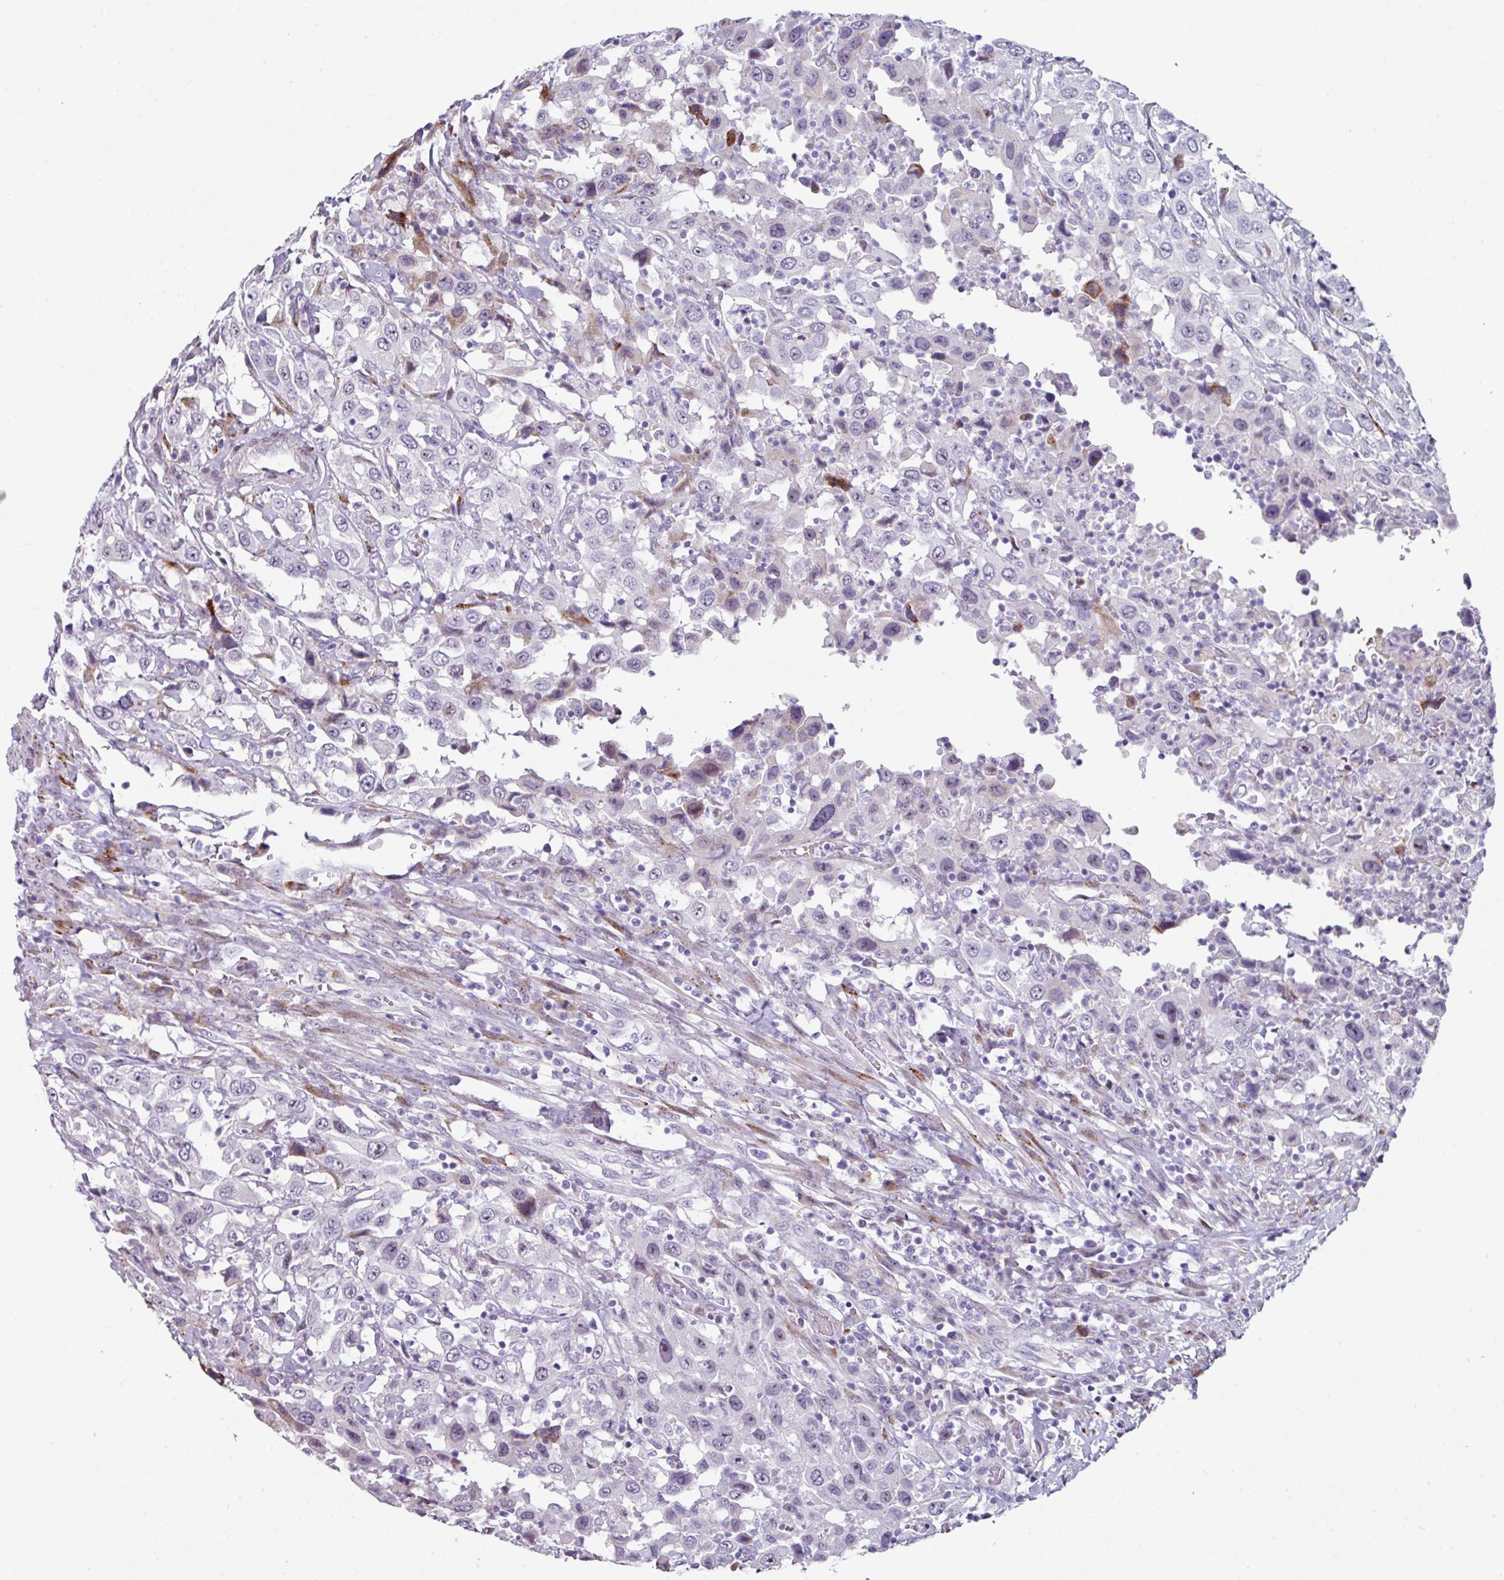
{"staining": {"intensity": "negative", "quantity": "none", "location": "none"}, "tissue": "urothelial cancer", "cell_type": "Tumor cells", "image_type": "cancer", "snomed": [{"axis": "morphology", "description": "Urothelial carcinoma, High grade"}, {"axis": "topography", "description": "Urinary bladder"}], "caption": "An immunohistochemistry micrograph of urothelial cancer is shown. There is no staining in tumor cells of urothelial cancer.", "gene": "BMS1", "patient": {"sex": "male", "age": 61}}